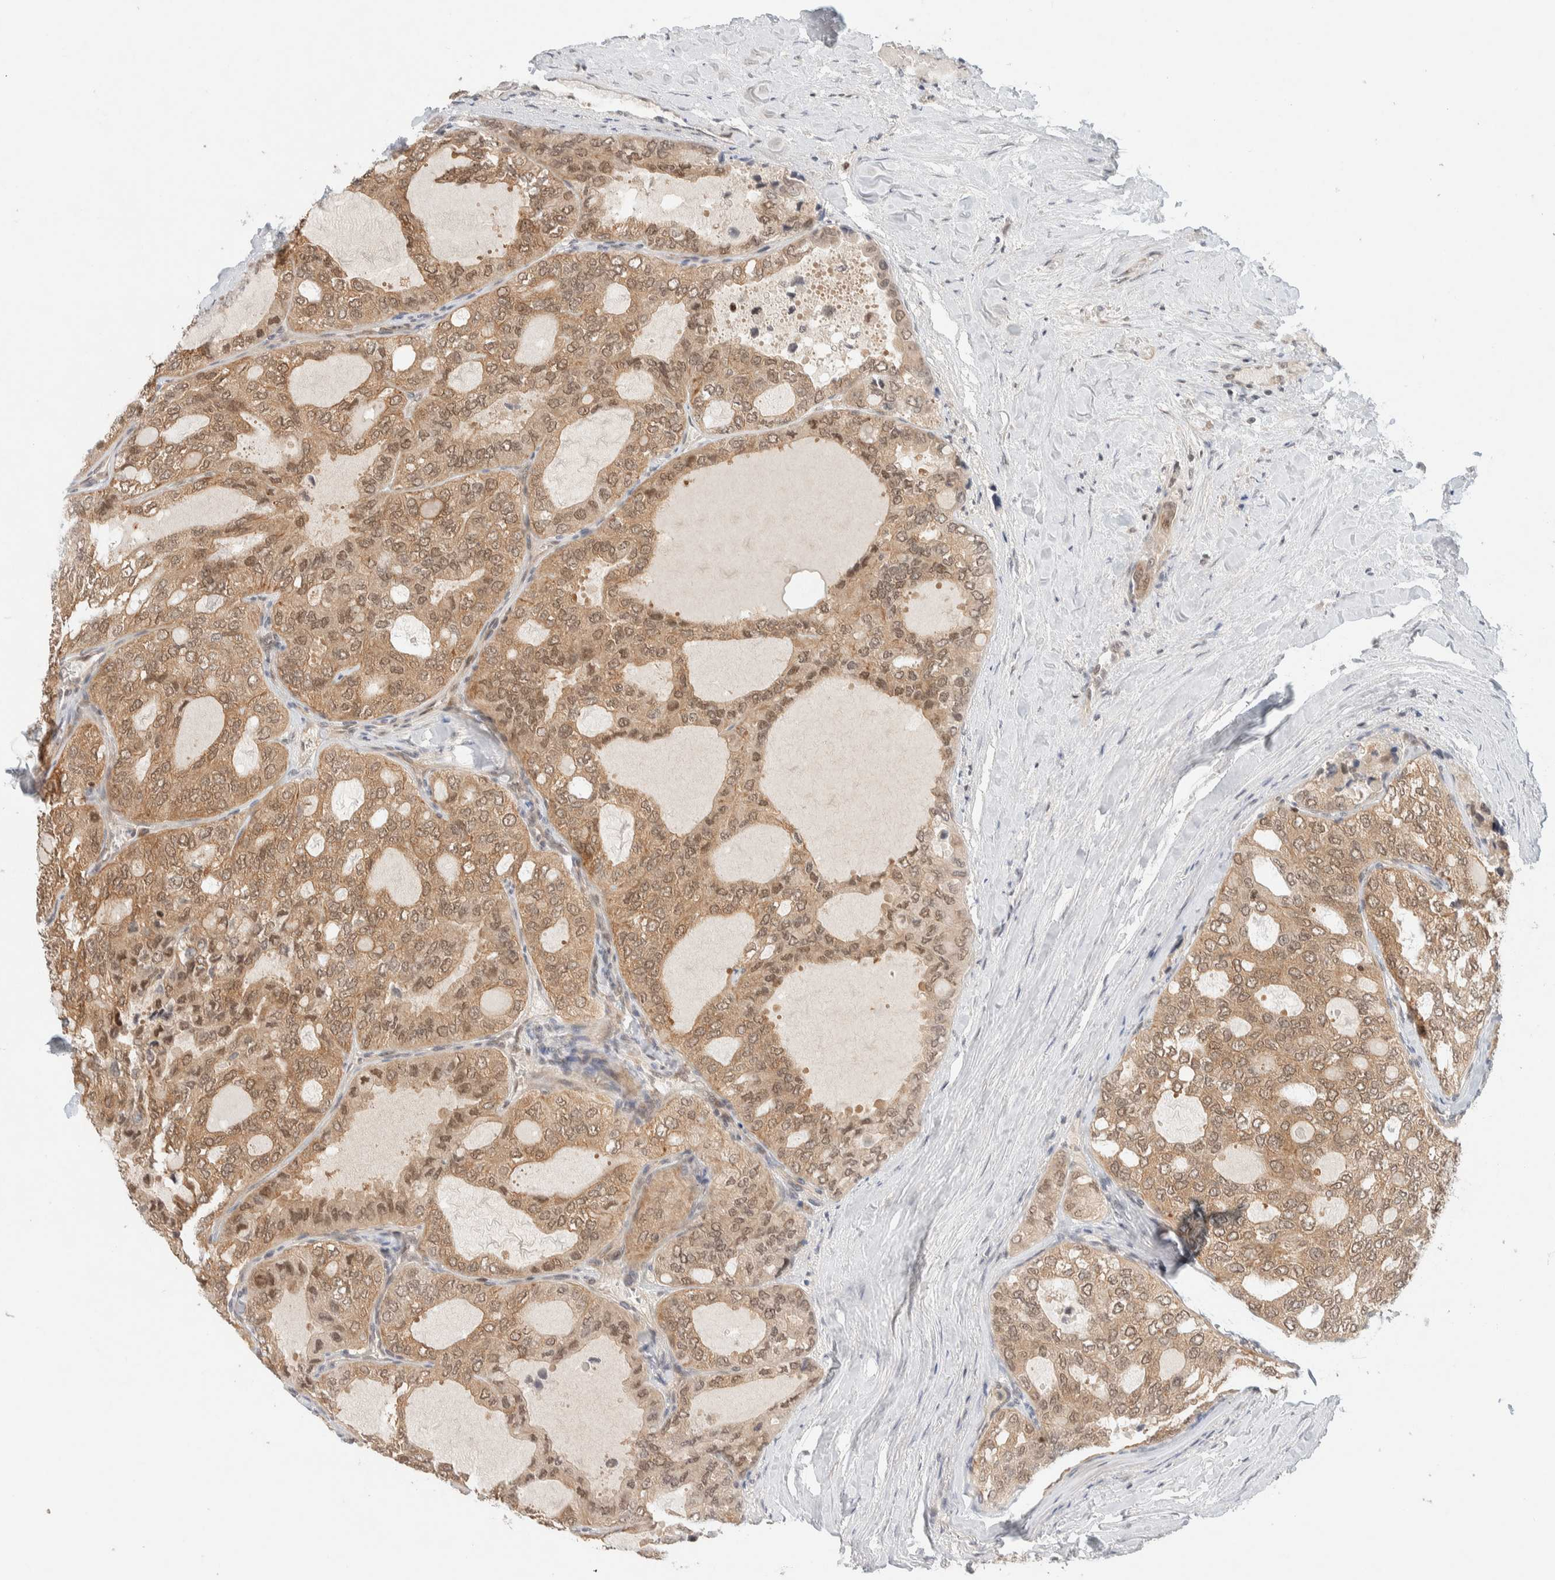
{"staining": {"intensity": "weak", "quantity": ">75%", "location": "cytoplasmic/membranous,nuclear"}, "tissue": "thyroid cancer", "cell_type": "Tumor cells", "image_type": "cancer", "snomed": [{"axis": "morphology", "description": "Follicular adenoma carcinoma, NOS"}, {"axis": "topography", "description": "Thyroid gland"}], "caption": "Protein expression analysis of follicular adenoma carcinoma (thyroid) shows weak cytoplasmic/membranous and nuclear staining in approximately >75% of tumor cells.", "gene": "C8orf76", "patient": {"sex": "male", "age": 75}}